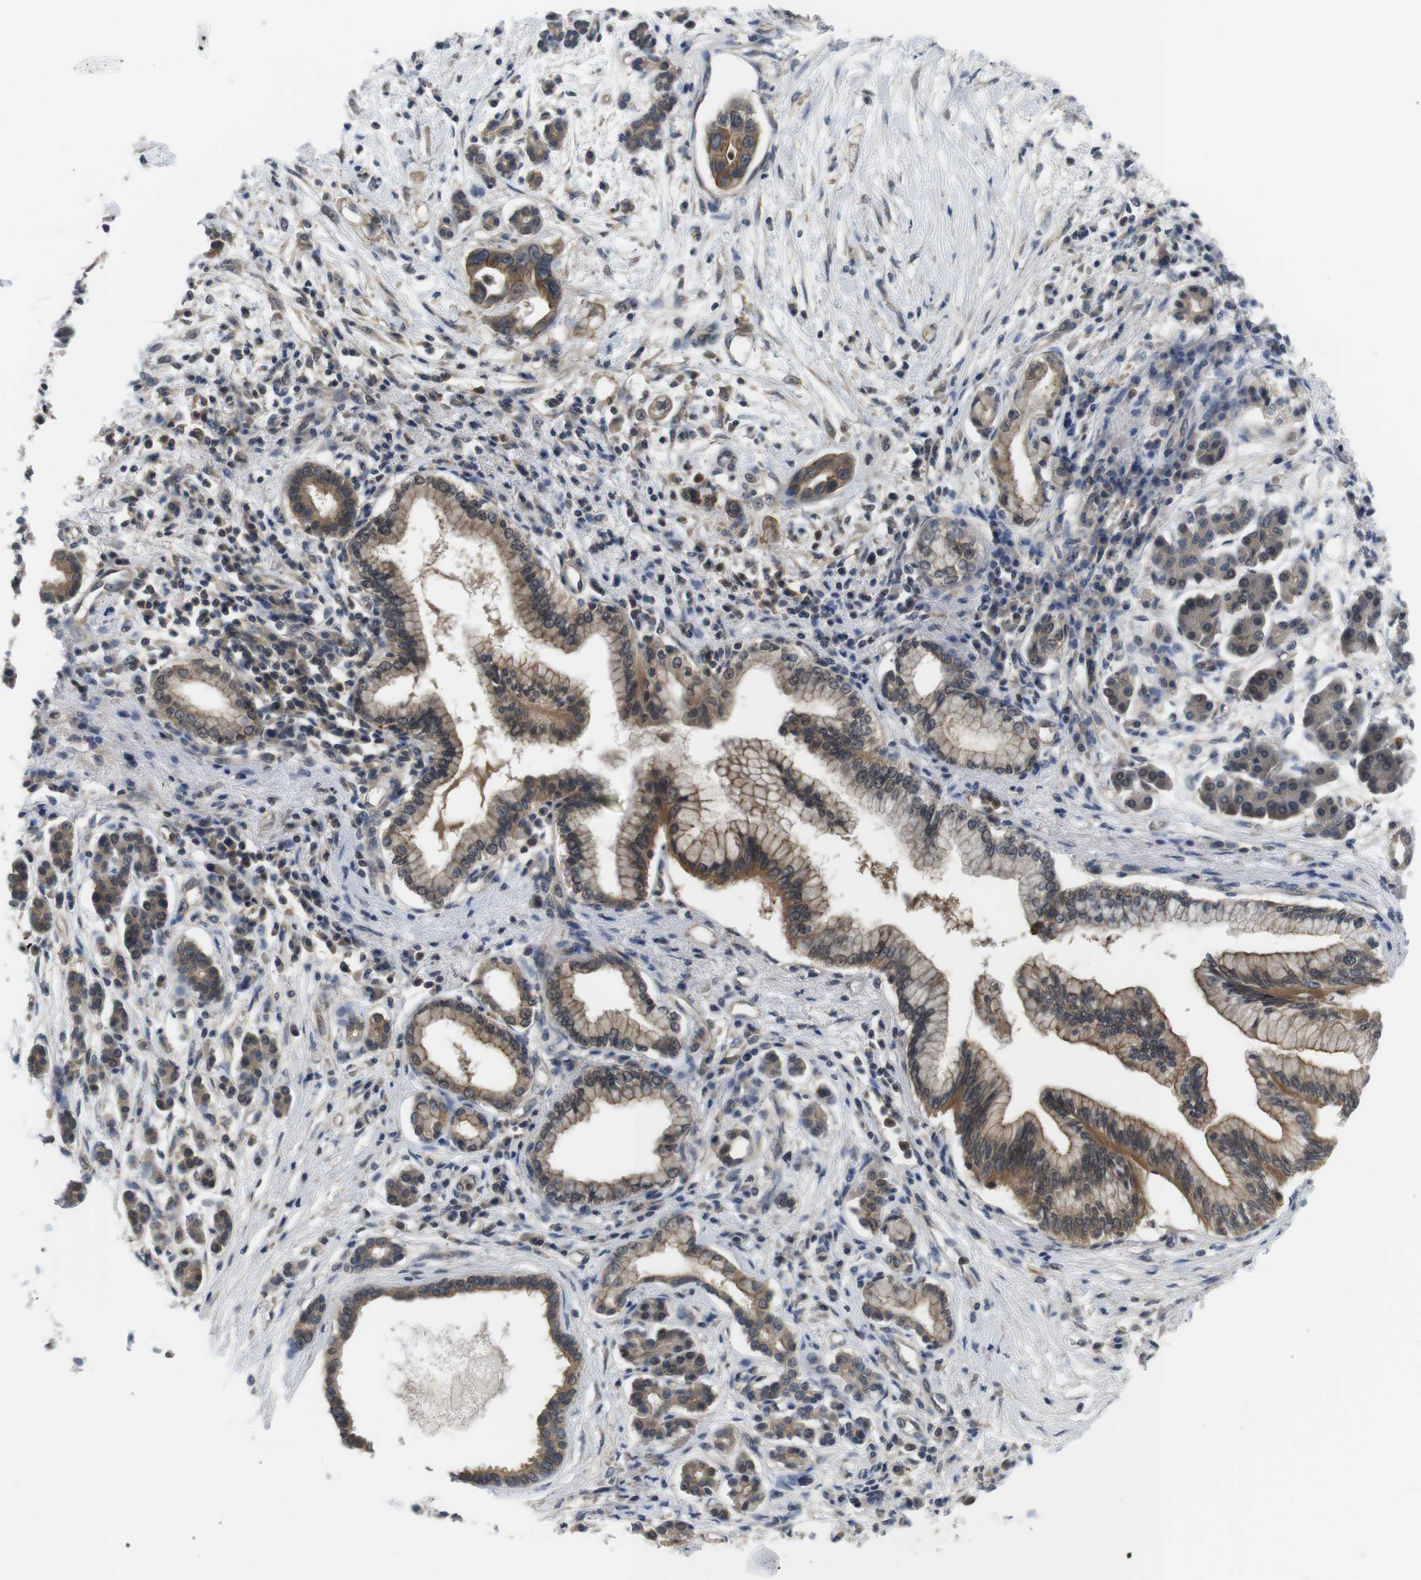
{"staining": {"intensity": "moderate", "quantity": ">75%", "location": "cytoplasmic/membranous"}, "tissue": "pancreatic cancer", "cell_type": "Tumor cells", "image_type": "cancer", "snomed": [{"axis": "morphology", "description": "Adenocarcinoma, NOS"}, {"axis": "topography", "description": "Pancreas"}], "caption": "Protein analysis of adenocarcinoma (pancreatic) tissue shows moderate cytoplasmic/membranous staining in approximately >75% of tumor cells. Using DAB (3,3'-diaminobenzidine) (brown) and hematoxylin (blue) stains, captured at high magnification using brightfield microscopy.", "gene": "FADD", "patient": {"sex": "male", "age": 77}}